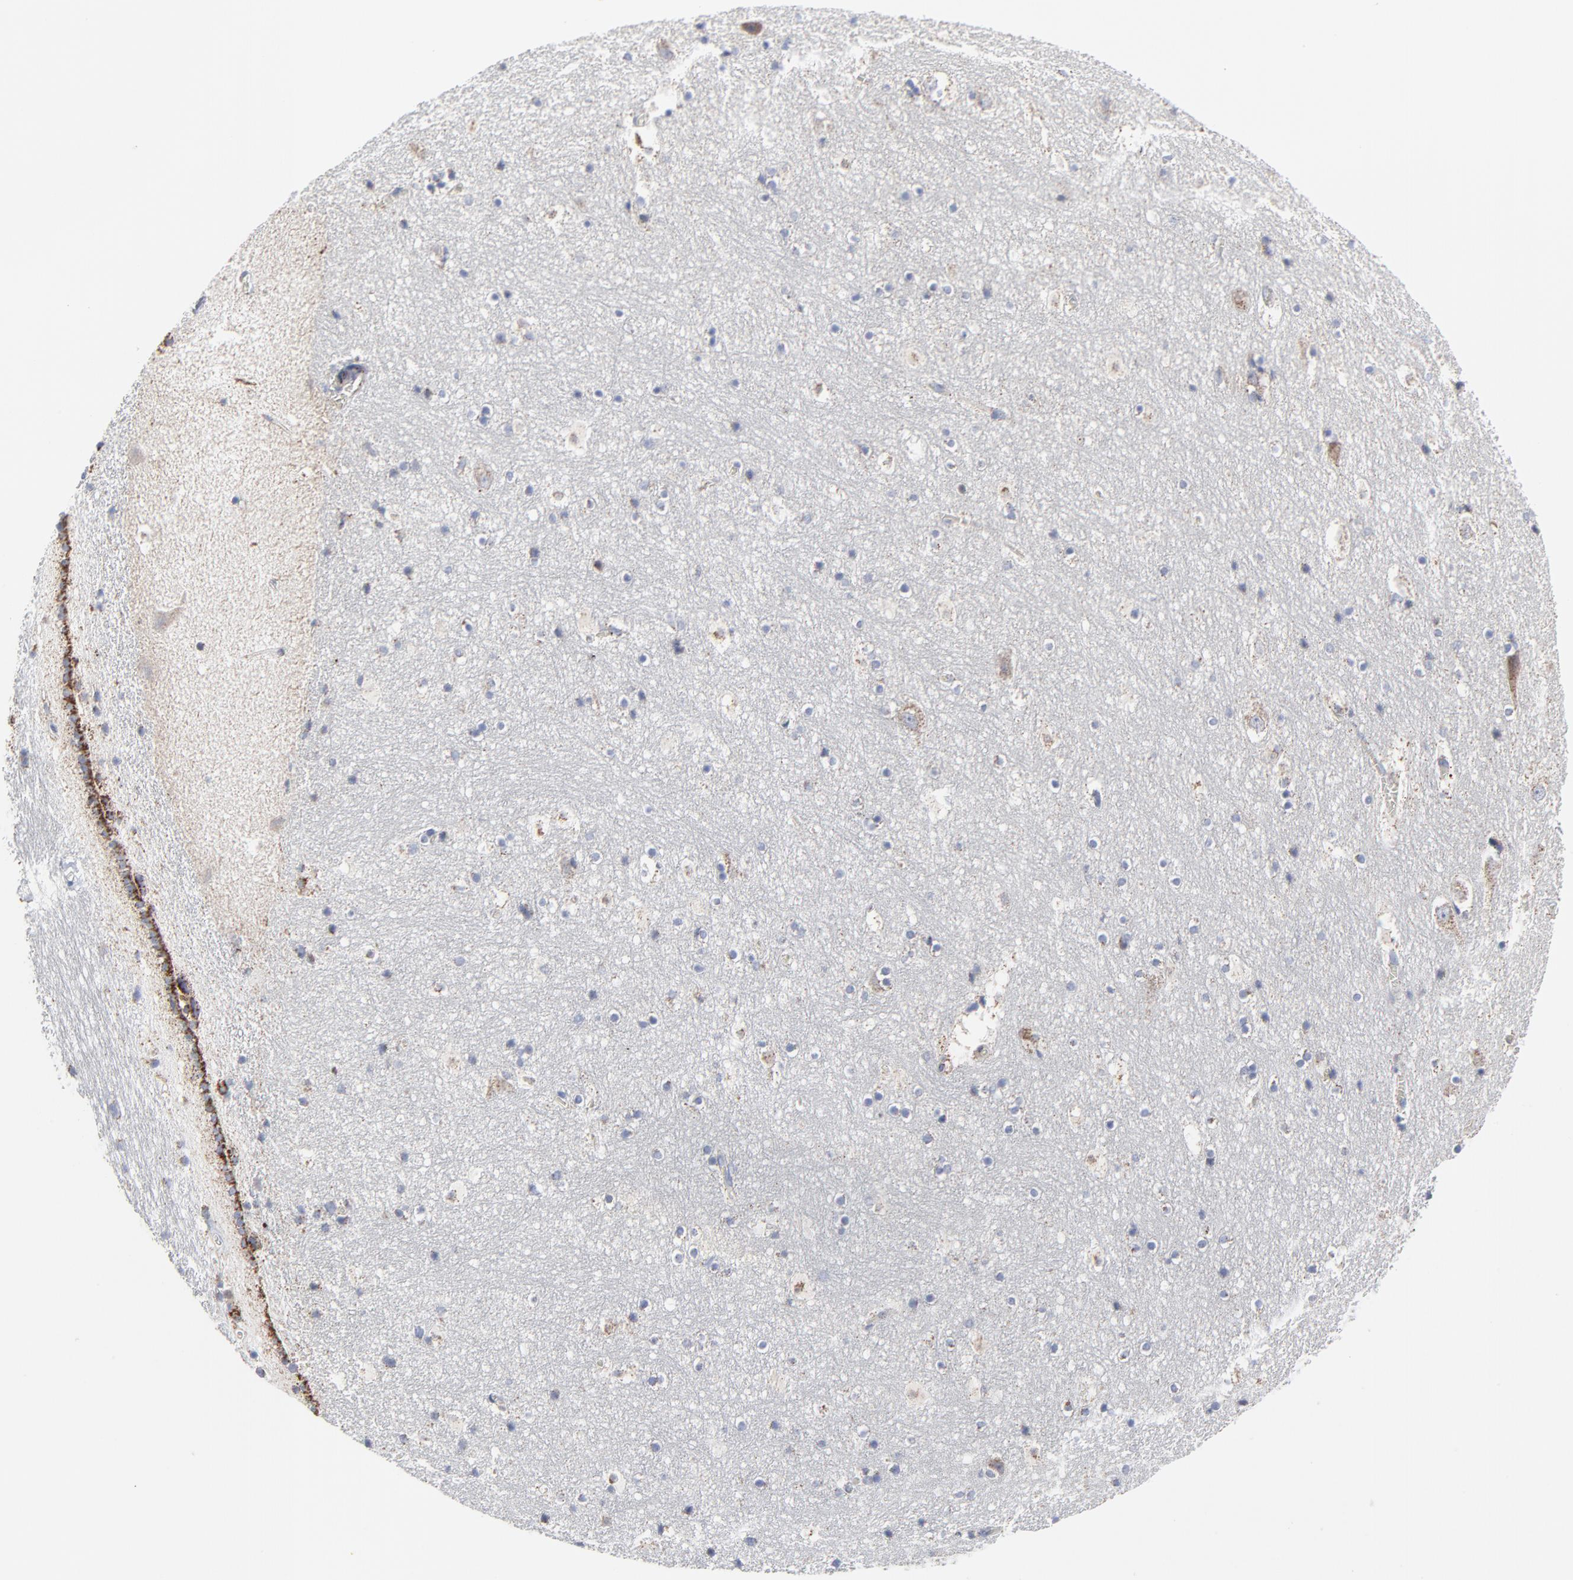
{"staining": {"intensity": "negative", "quantity": "none", "location": "none"}, "tissue": "hippocampus", "cell_type": "Glial cells", "image_type": "normal", "snomed": [{"axis": "morphology", "description": "Normal tissue, NOS"}, {"axis": "topography", "description": "Hippocampus"}], "caption": "Micrograph shows no protein expression in glial cells of unremarkable hippocampus.", "gene": "TXNRD2", "patient": {"sex": "male", "age": 45}}